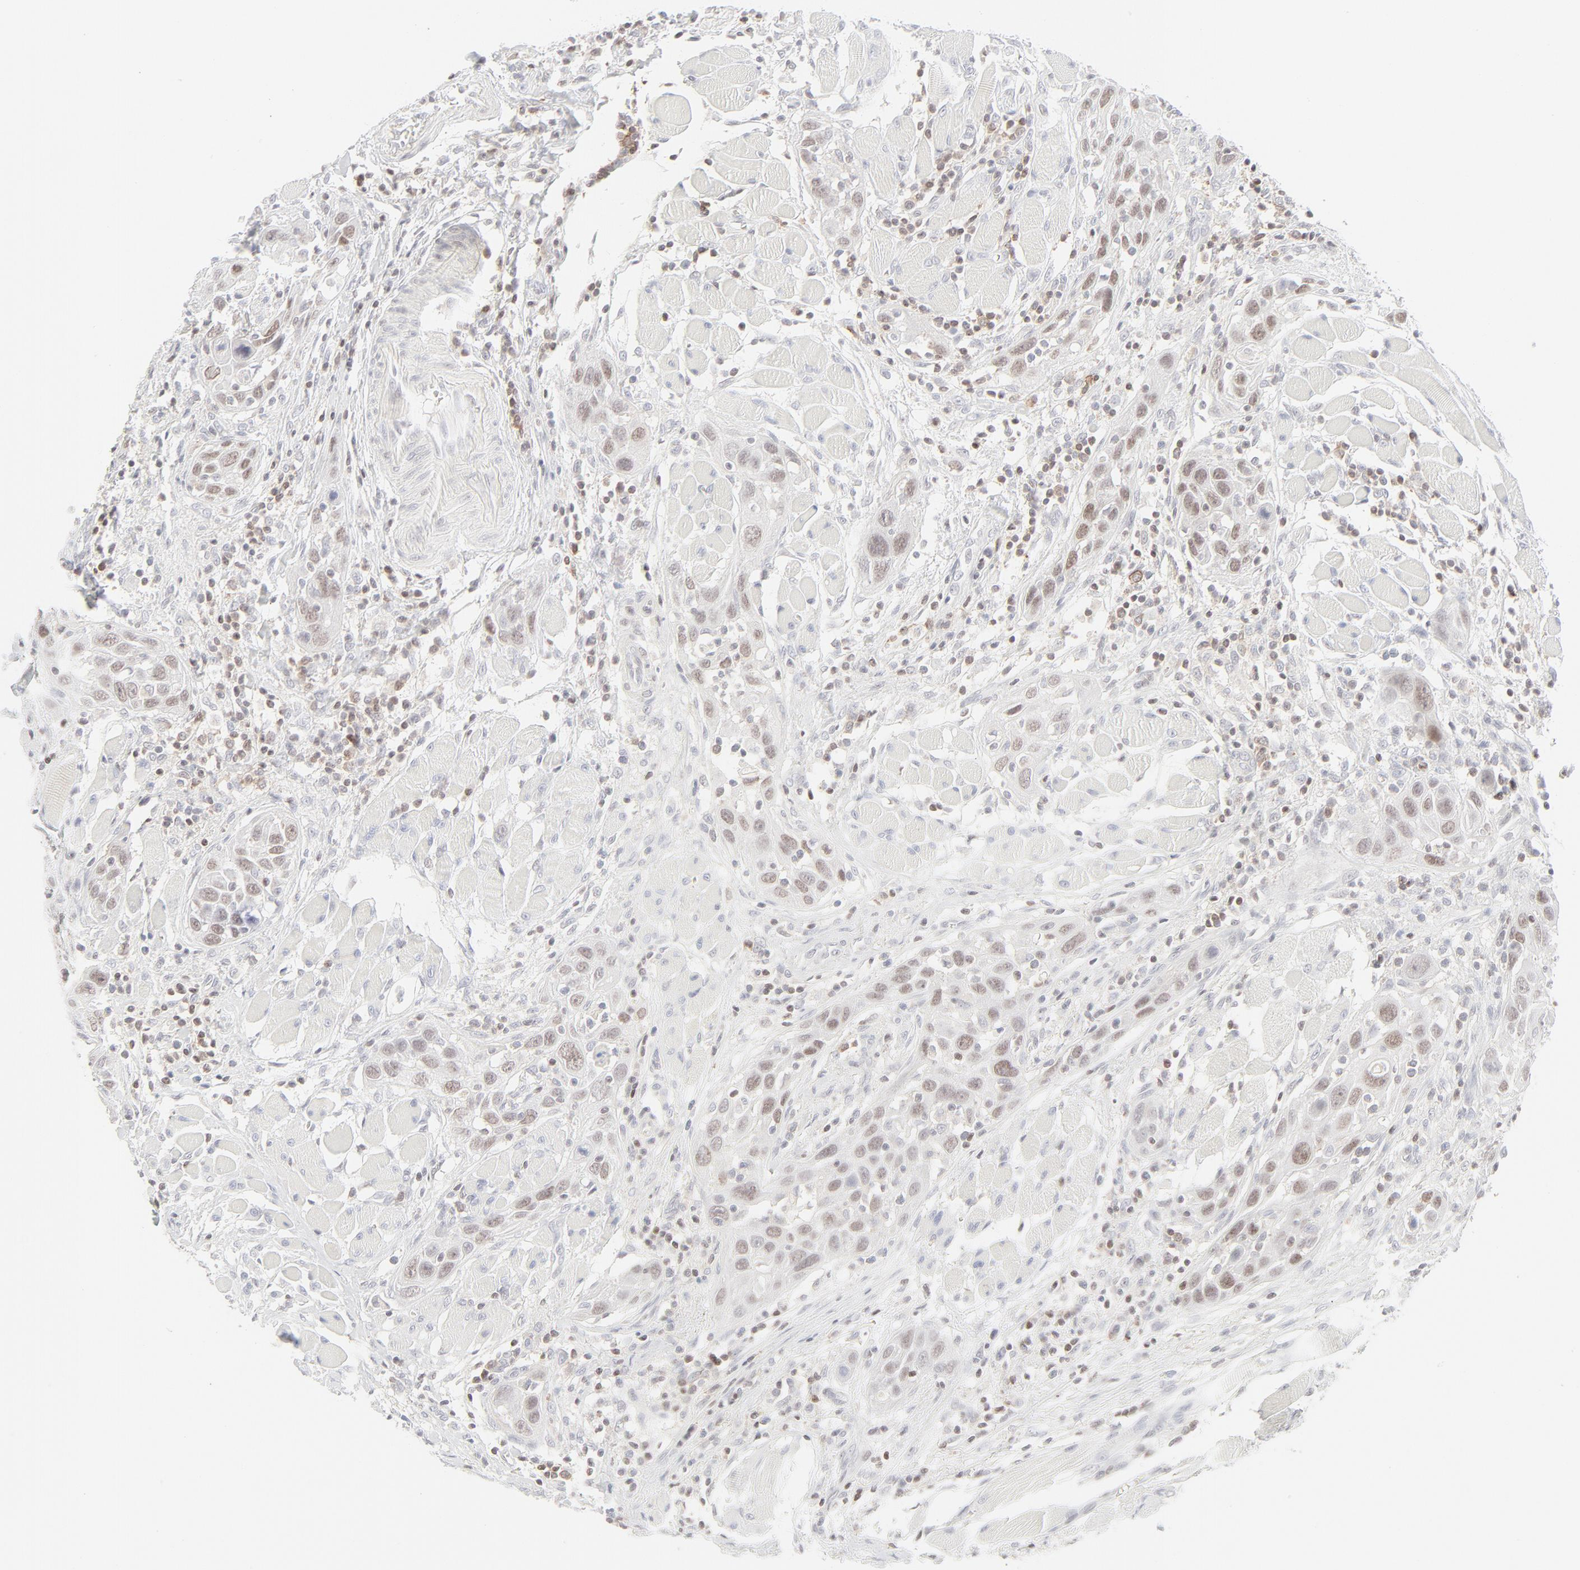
{"staining": {"intensity": "moderate", "quantity": "25%-75%", "location": "nuclear"}, "tissue": "head and neck cancer", "cell_type": "Tumor cells", "image_type": "cancer", "snomed": [{"axis": "morphology", "description": "Squamous cell carcinoma, NOS"}, {"axis": "topography", "description": "Oral tissue"}, {"axis": "topography", "description": "Head-Neck"}], "caption": "This micrograph reveals head and neck squamous cell carcinoma stained with IHC to label a protein in brown. The nuclear of tumor cells show moderate positivity for the protein. Nuclei are counter-stained blue.", "gene": "PRKCB", "patient": {"sex": "female", "age": 50}}